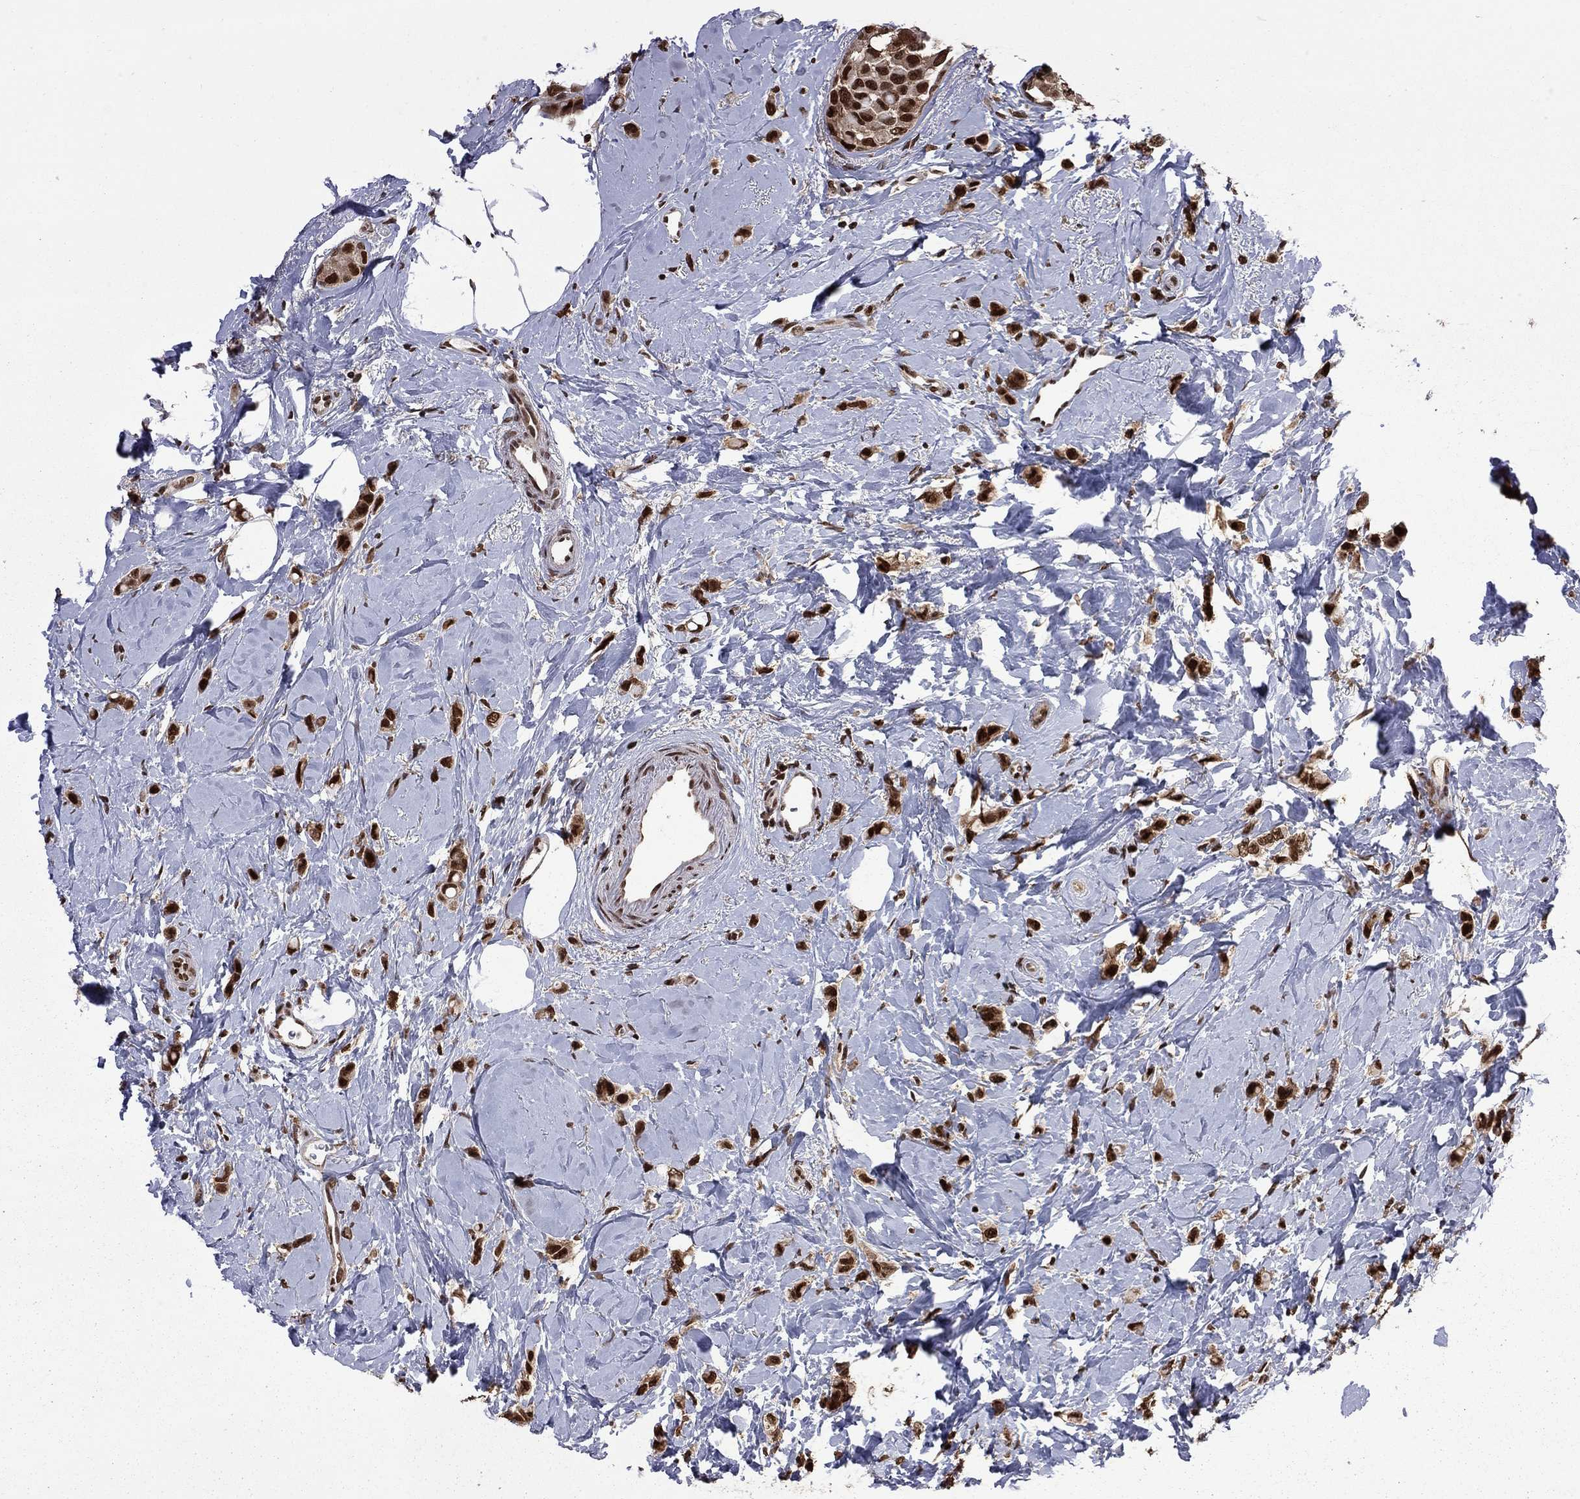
{"staining": {"intensity": "strong", "quantity": ">75%", "location": "nuclear"}, "tissue": "breast cancer", "cell_type": "Tumor cells", "image_type": "cancer", "snomed": [{"axis": "morphology", "description": "Lobular carcinoma"}, {"axis": "topography", "description": "Breast"}], "caption": "Breast cancer was stained to show a protein in brown. There is high levels of strong nuclear expression in about >75% of tumor cells. Ihc stains the protein in brown and the nuclei are stained blue.", "gene": "MED25", "patient": {"sex": "female", "age": 66}}